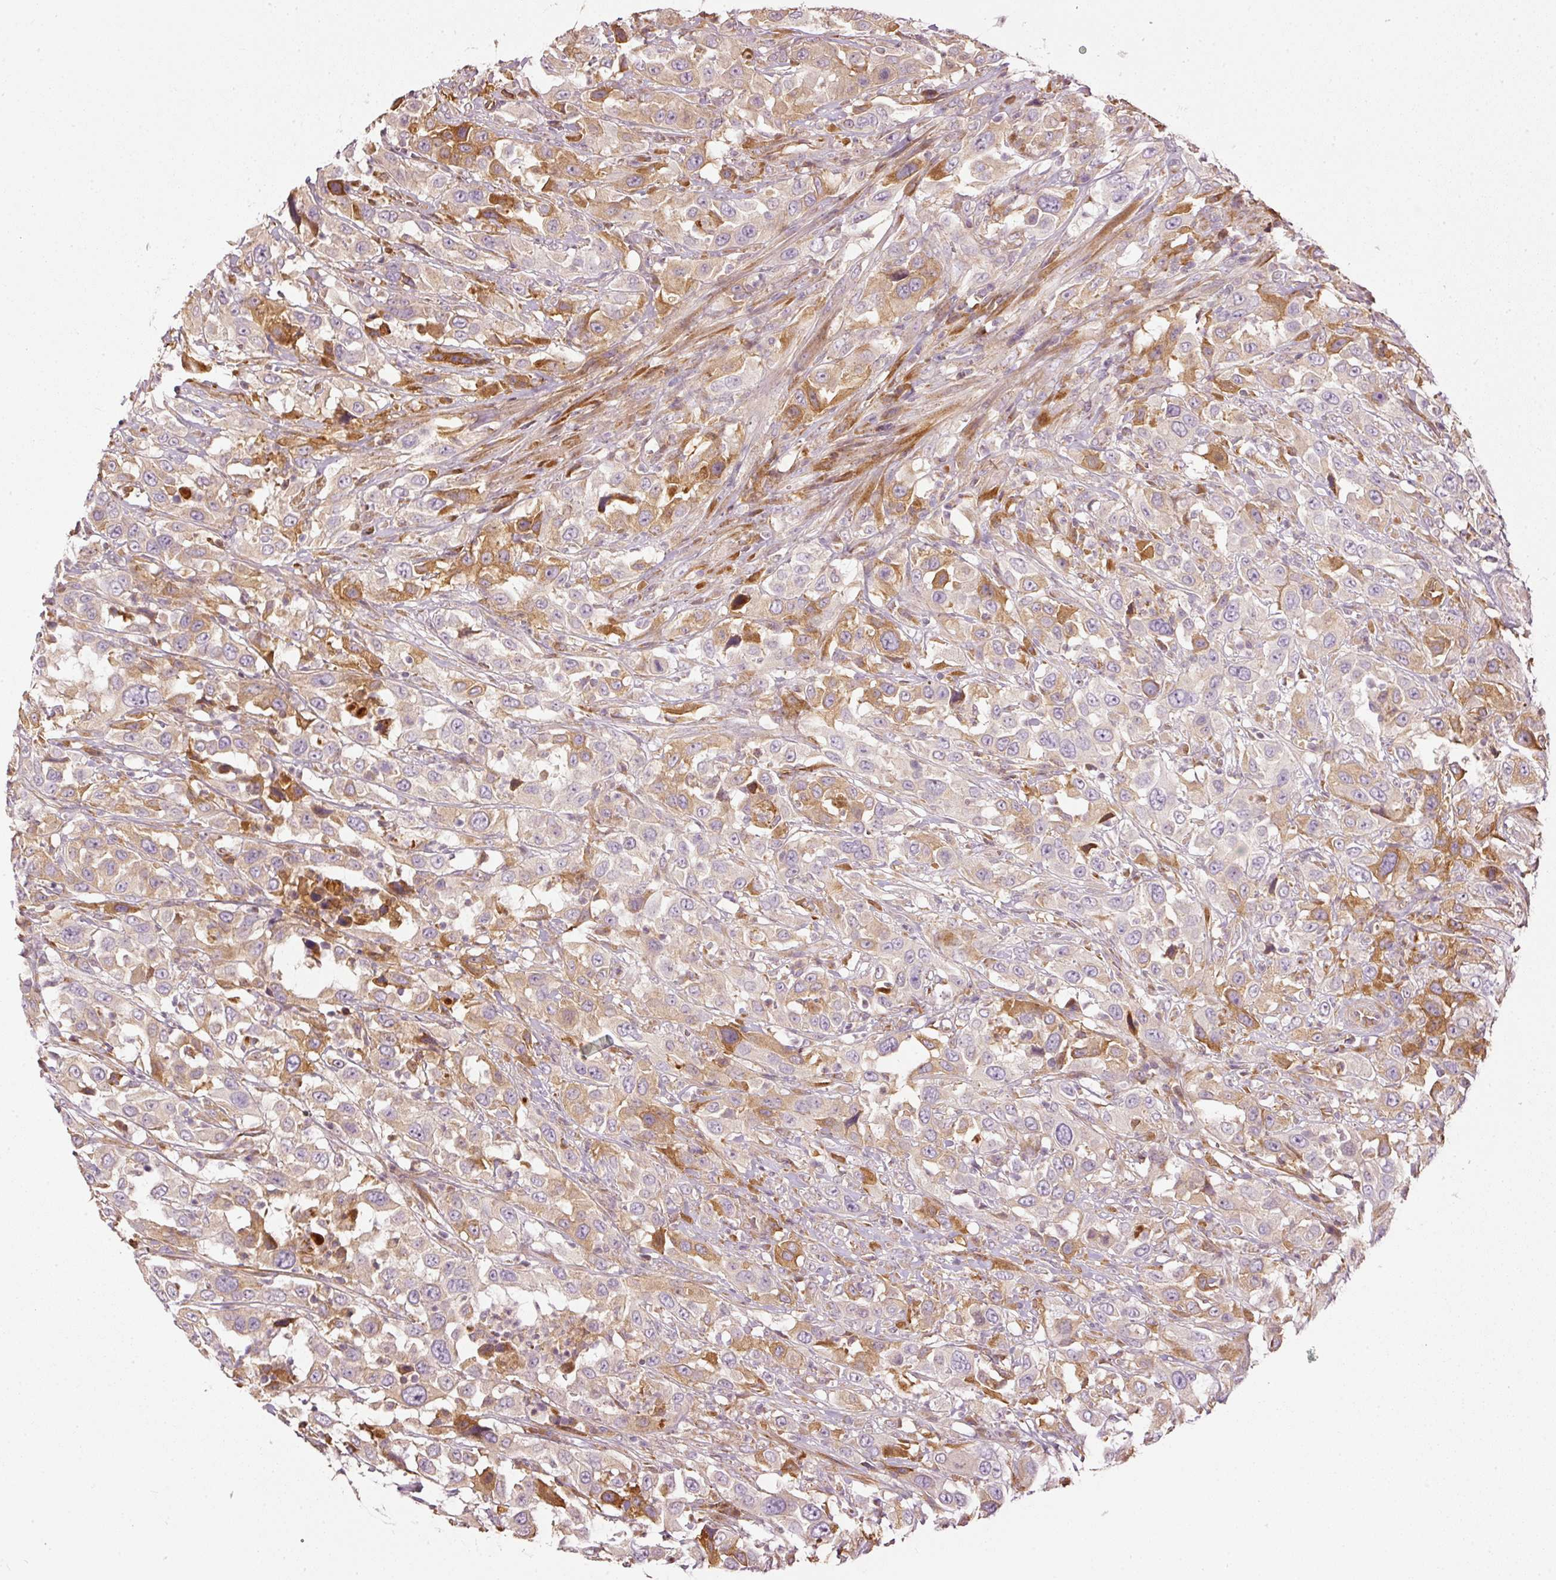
{"staining": {"intensity": "moderate", "quantity": "25%-75%", "location": "cytoplasmic/membranous"}, "tissue": "urothelial cancer", "cell_type": "Tumor cells", "image_type": "cancer", "snomed": [{"axis": "morphology", "description": "Urothelial carcinoma, High grade"}, {"axis": "topography", "description": "Urinary bladder"}], "caption": "A micrograph of high-grade urothelial carcinoma stained for a protein reveals moderate cytoplasmic/membranous brown staining in tumor cells.", "gene": "SERPING1", "patient": {"sex": "male", "age": 61}}